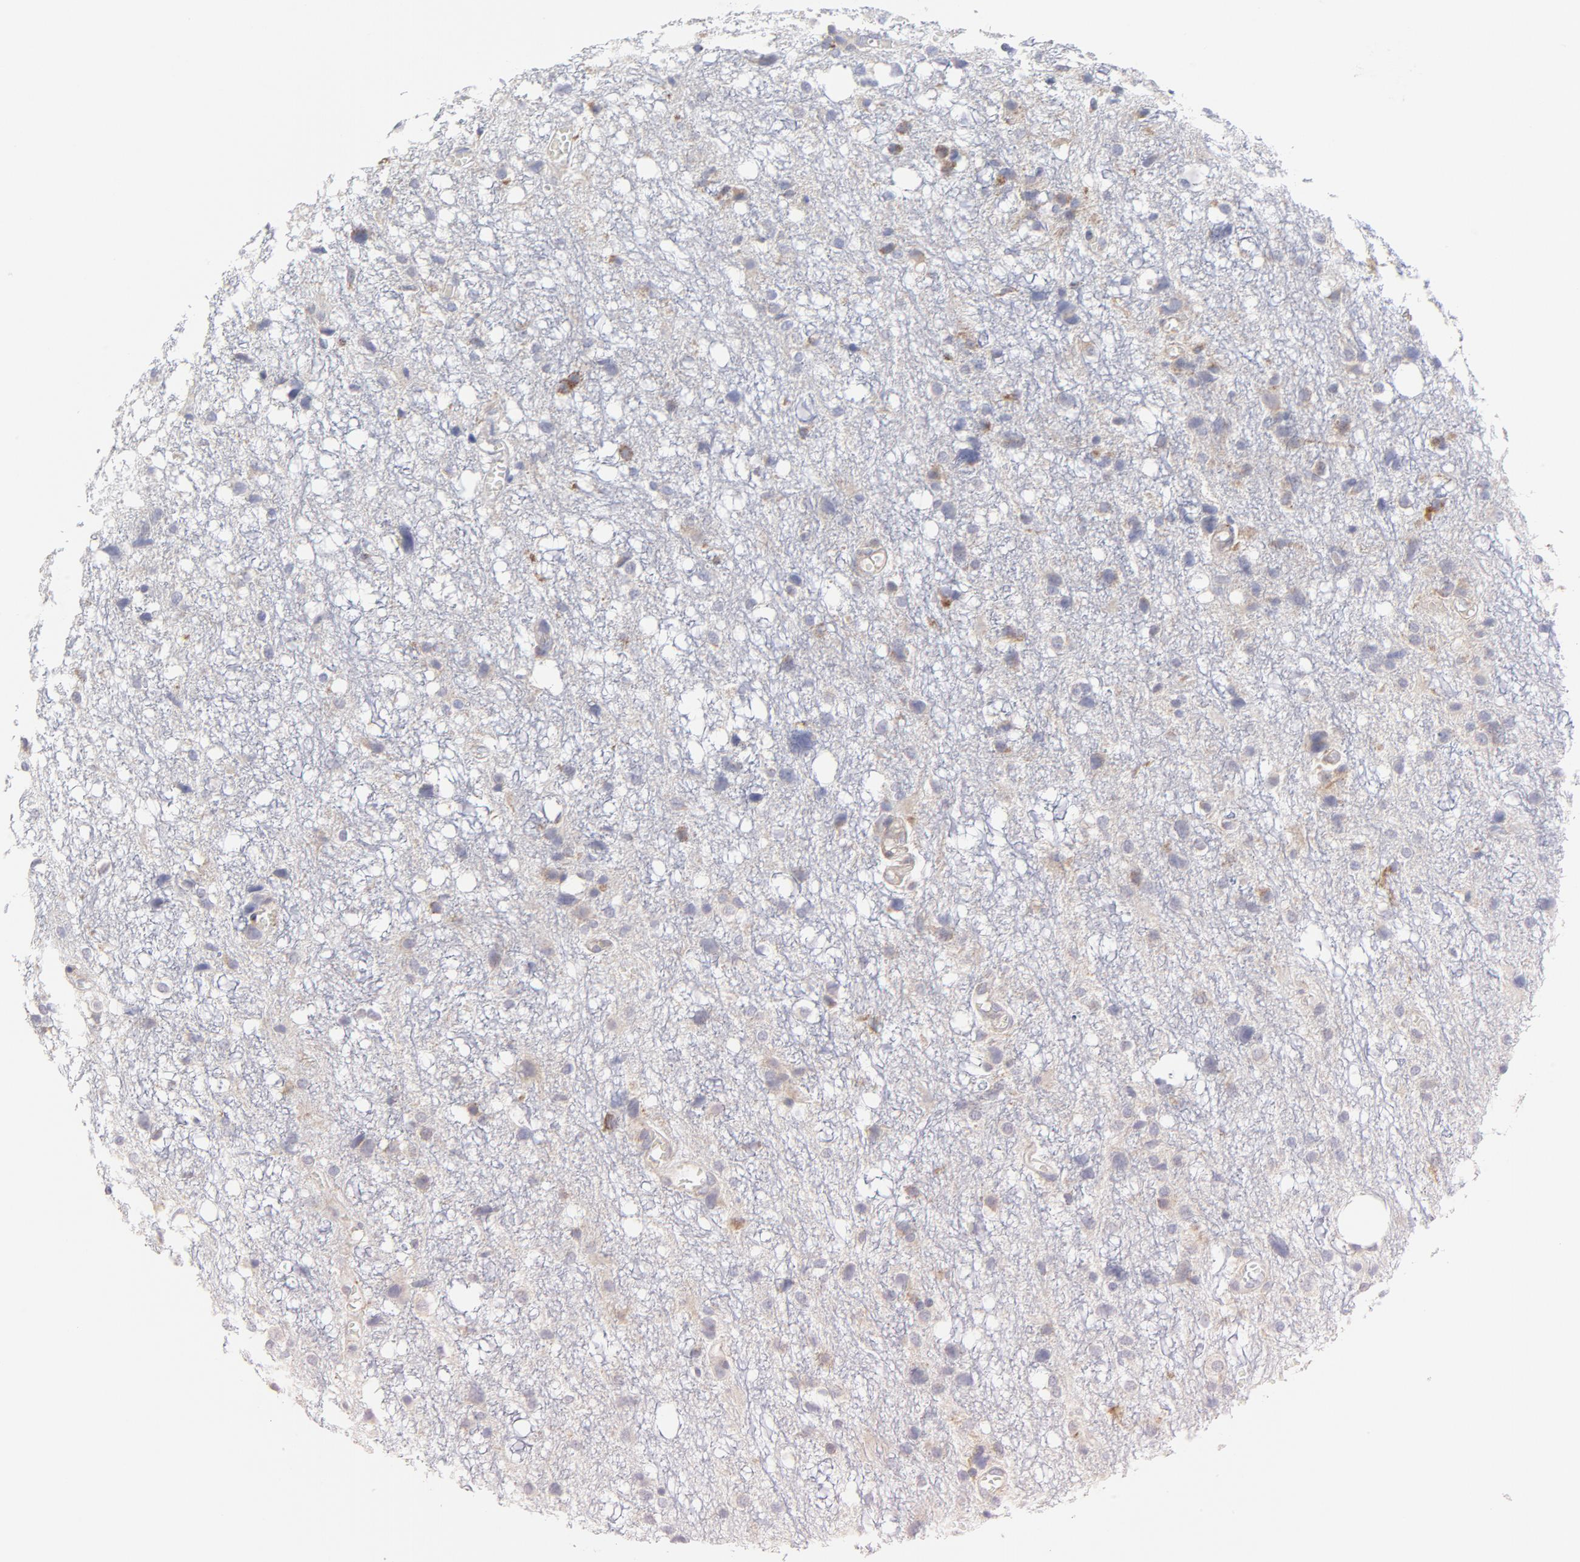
{"staining": {"intensity": "negative", "quantity": "none", "location": "none"}, "tissue": "glioma", "cell_type": "Tumor cells", "image_type": "cancer", "snomed": [{"axis": "morphology", "description": "Glioma, malignant, High grade"}, {"axis": "topography", "description": "Brain"}], "caption": "Immunohistochemistry (IHC) of glioma shows no positivity in tumor cells. (DAB (3,3'-diaminobenzidine) immunohistochemistry (IHC) visualized using brightfield microscopy, high magnification).", "gene": "RAPGEF3", "patient": {"sex": "female", "age": 59}}